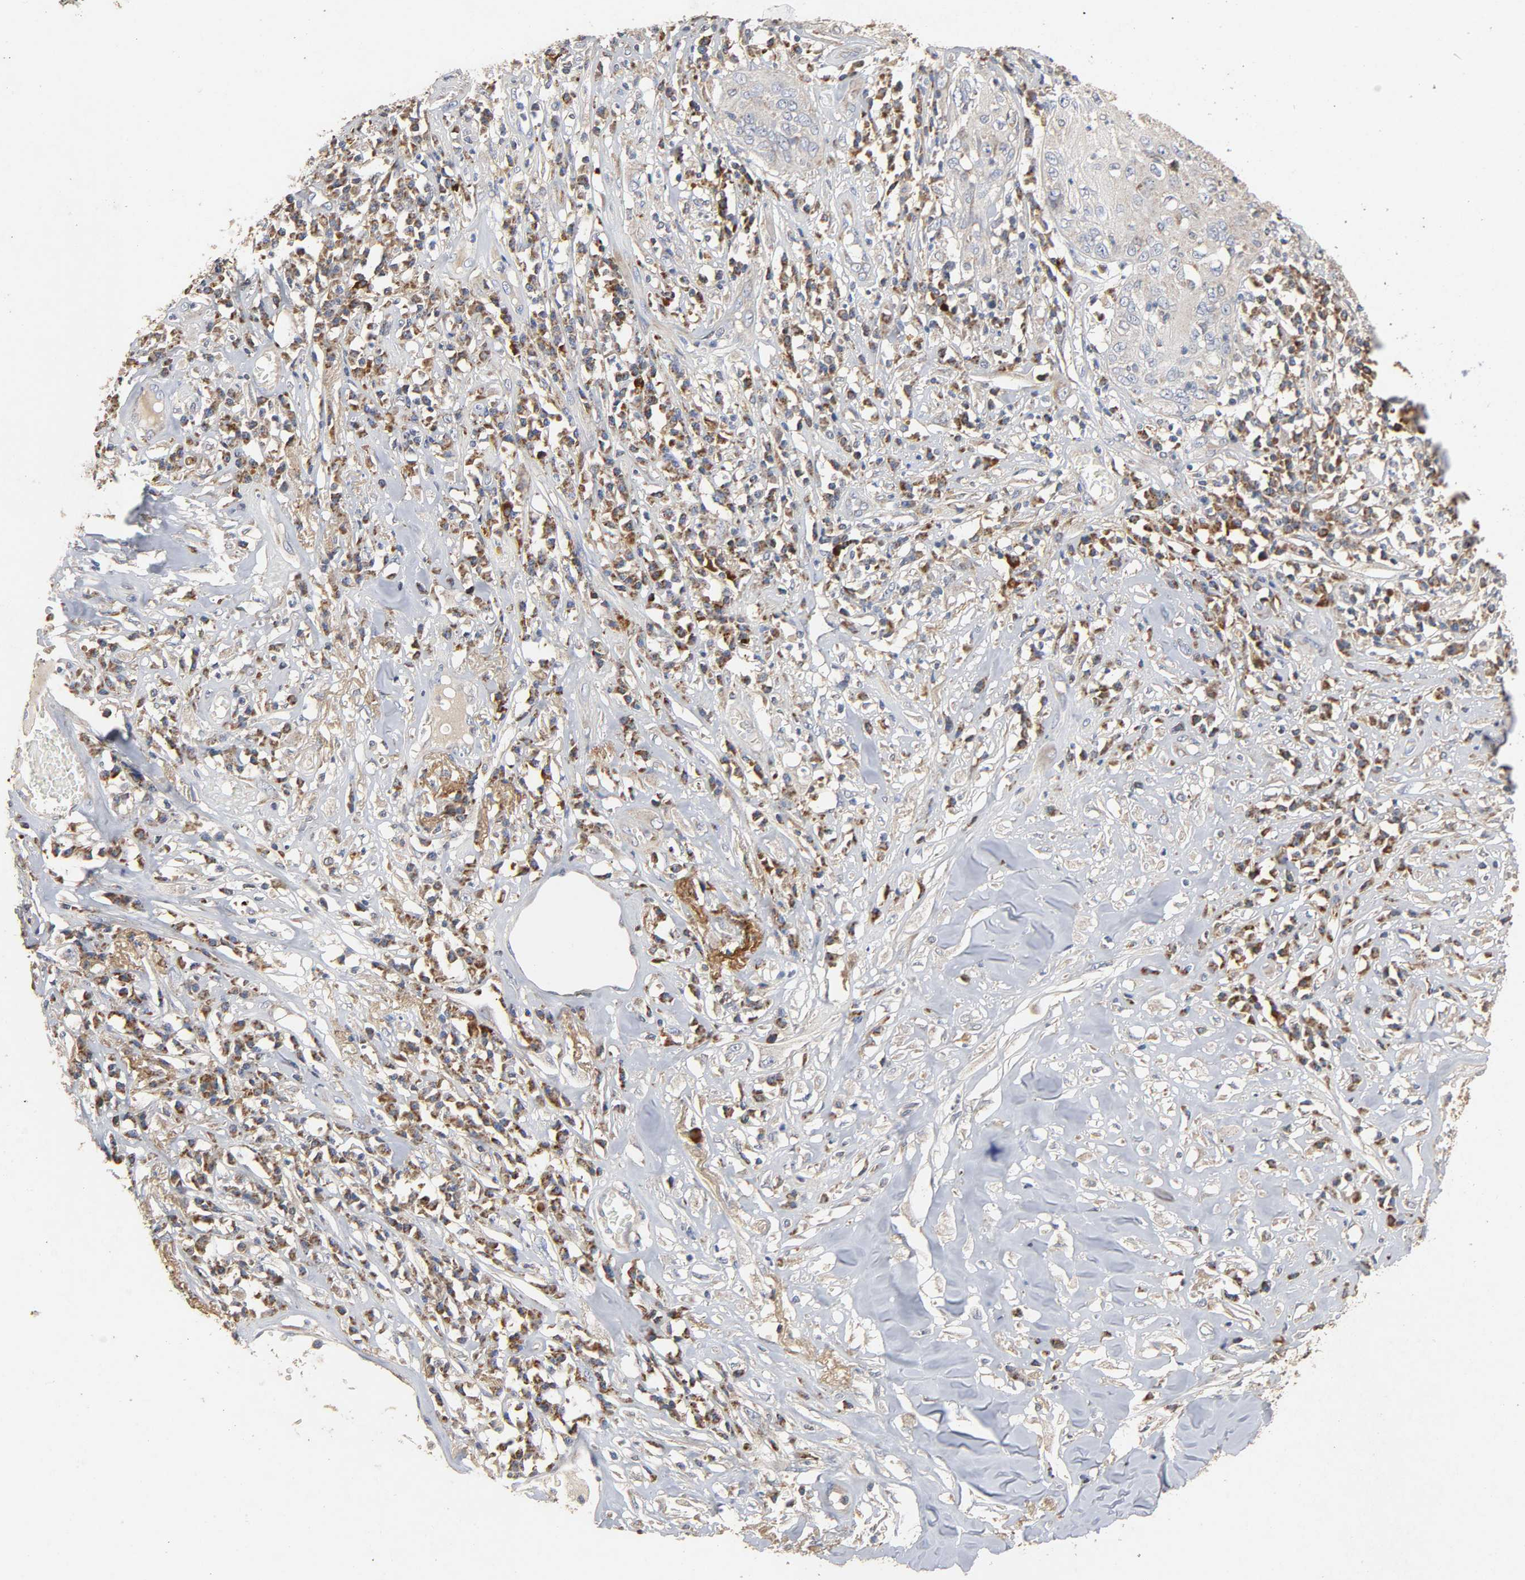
{"staining": {"intensity": "negative", "quantity": "none", "location": "none"}, "tissue": "skin cancer", "cell_type": "Tumor cells", "image_type": "cancer", "snomed": [{"axis": "morphology", "description": "Squamous cell carcinoma, NOS"}, {"axis": "topography", "description": "Skin"}], "caption": "The photomicrograph shows no significant positivity in tumor cells of skin squamous cell carcinoma. (DAB (3,3'-diaminobenzidine) IHC, high magnification).", "gene": "NDUFS3", "patient": {"sex": "male", "age": 65}}